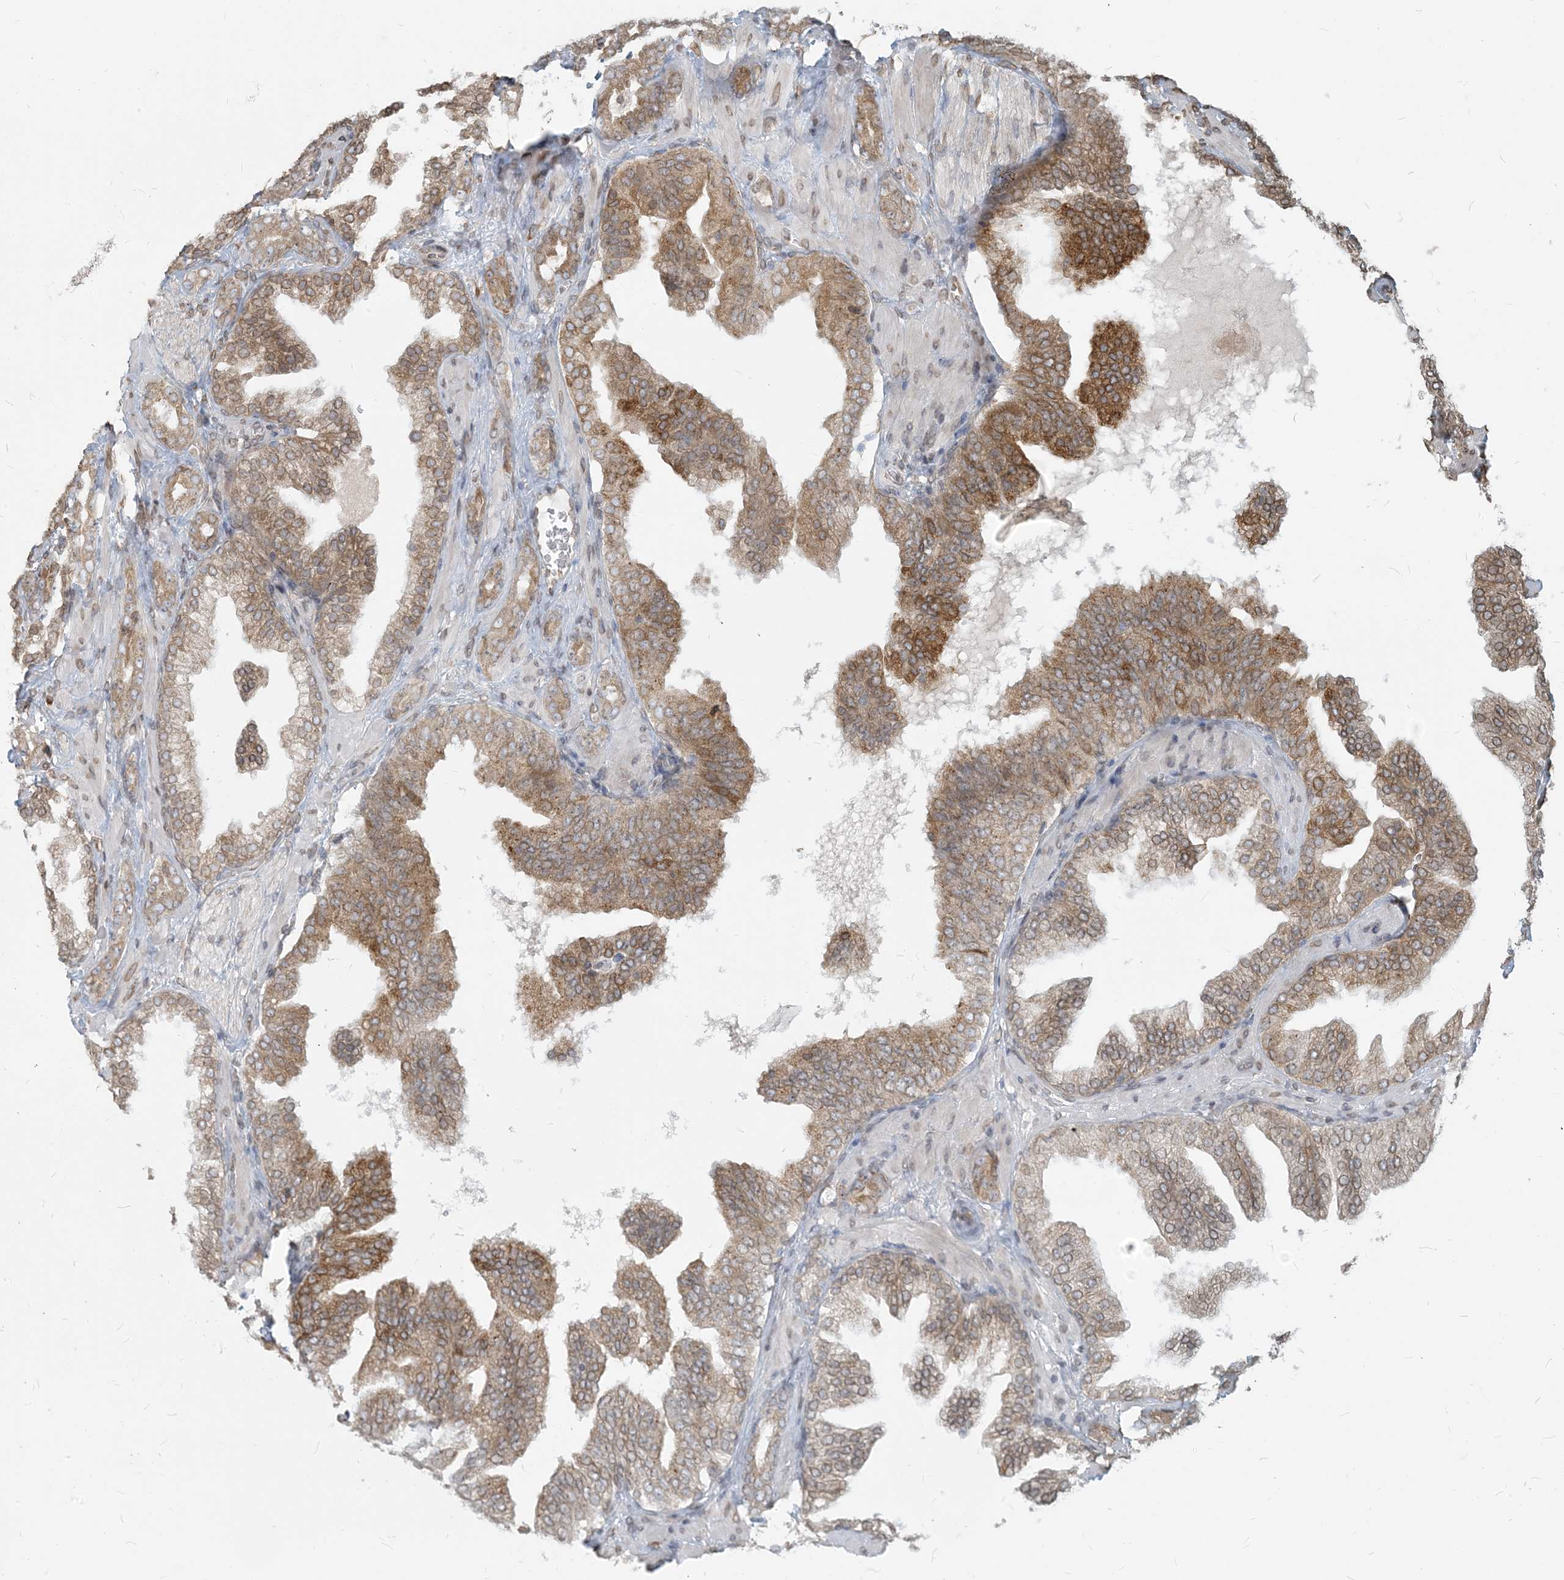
{"staining": {"intensity": "moderate", "quantity": ">75%", "location": "cytoplasmic/membranous"}, "tissue": "prostate cancer", "cell_type": "Tumor cells", "image_type": "cancer", "snomed": [{"axis": "morphology", "description": "Adenocarcinoma, High grade"}, {"axis": "topography", "description": "Prostate"}], "caption": "Immunohistochemistry (IHC) image of neoplastic tissue: human prostate high-grade adenocarcinoma stained using immunohistochemistry exhibits medium levels of moderate protein expression localized specifically in the cytoplasmic/membranous of tumor cells, appearing as a cytoplasmic/membranous brown color.", "gene": "WWP1", "patient": {"sex": "male", "age": 58}}